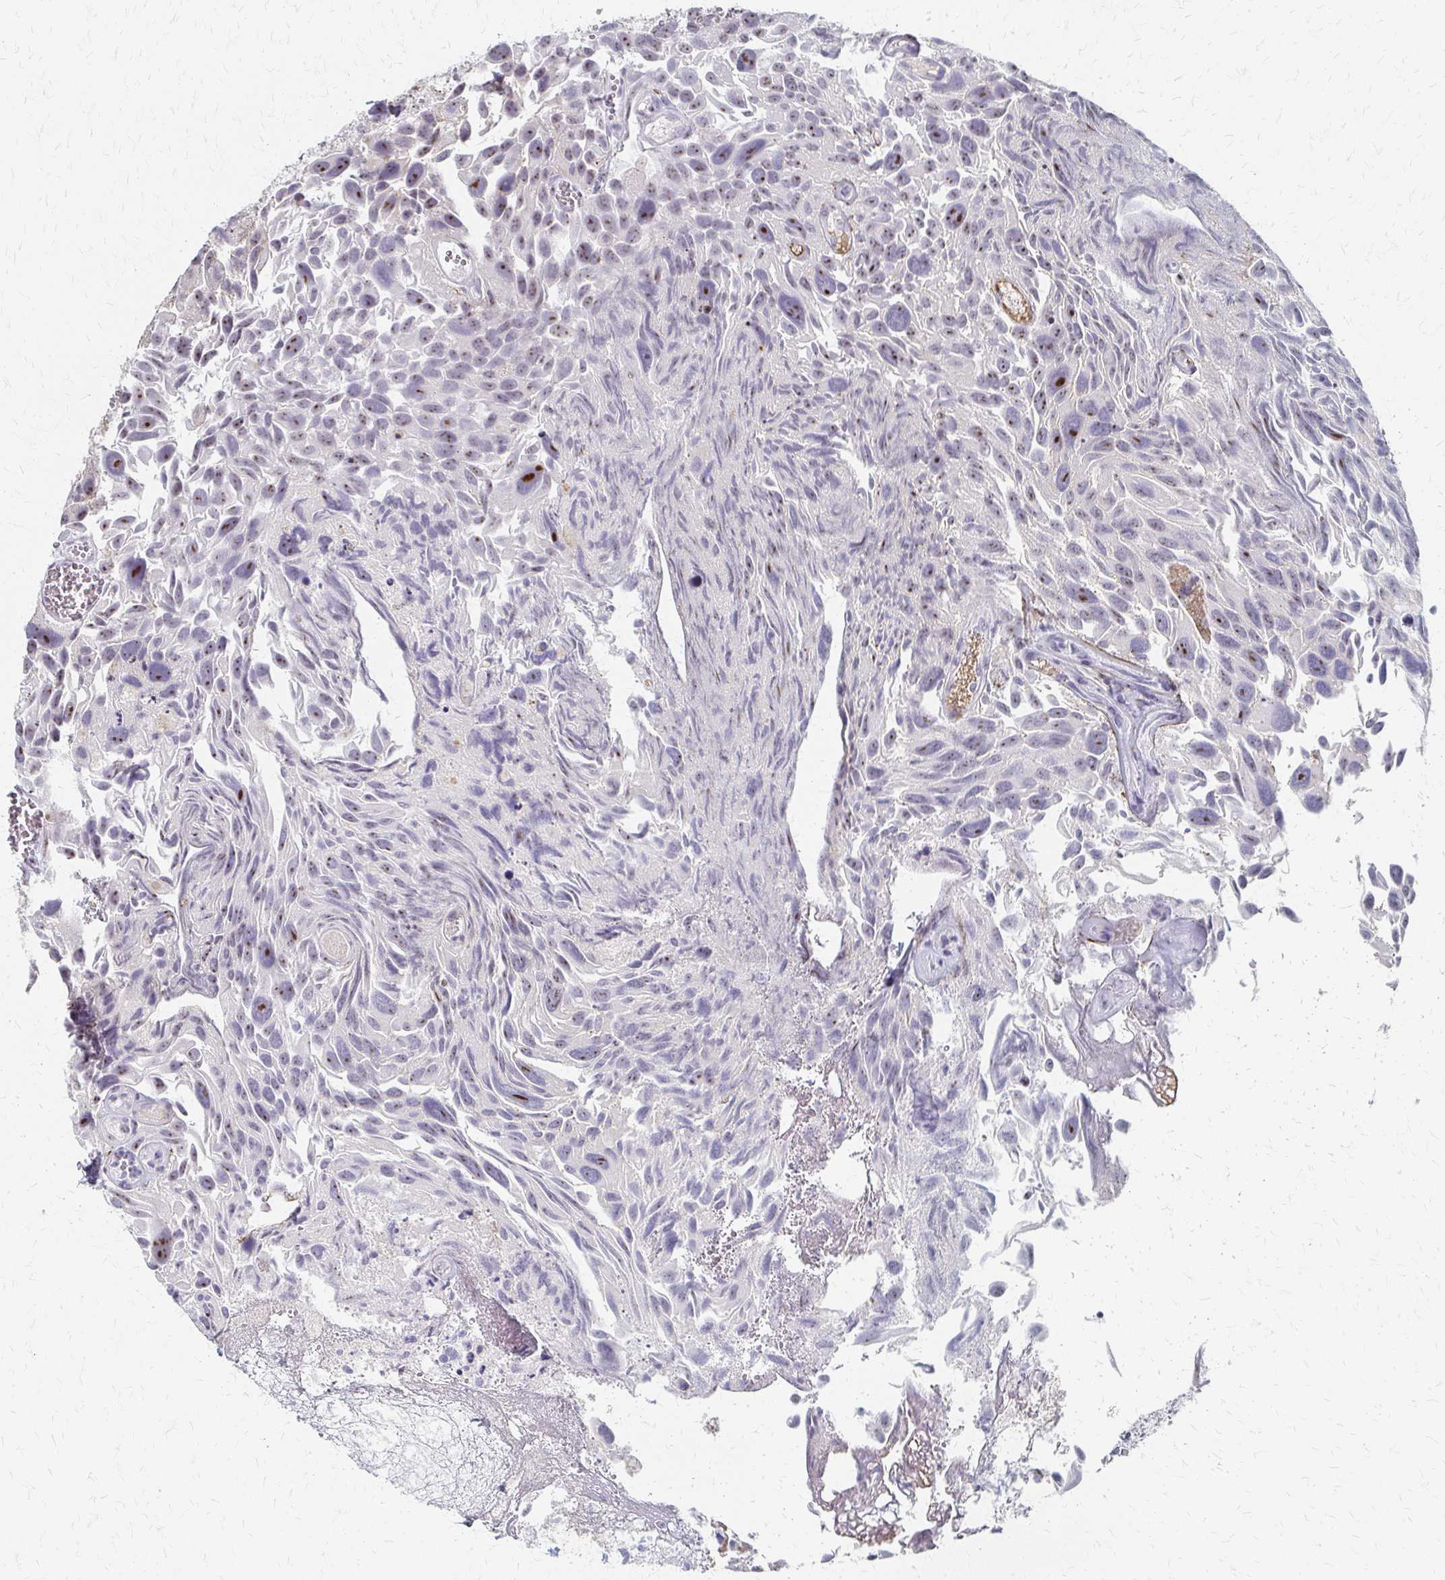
{"staining": {"intensity": "moderate", "quantity": "<25%", "location": "nuclear"}, "tissue": "urothelial cancer", "cell_type": "Tumor cells", "image_type": "cancer", "snomed": [{"axis": "morphology", "description": "Urothelial carcinoma, Low grade"}, {"axis": "topography", "description": "Urinary bladder"}], "caption": "Immunohistochemical staining of human urothelial cancer demonstrates low levels of moderate nuclear staining in approximately <25% of tumor cells.", "gene": "PES1", "patient": {"sex": "female", "age": 69}}